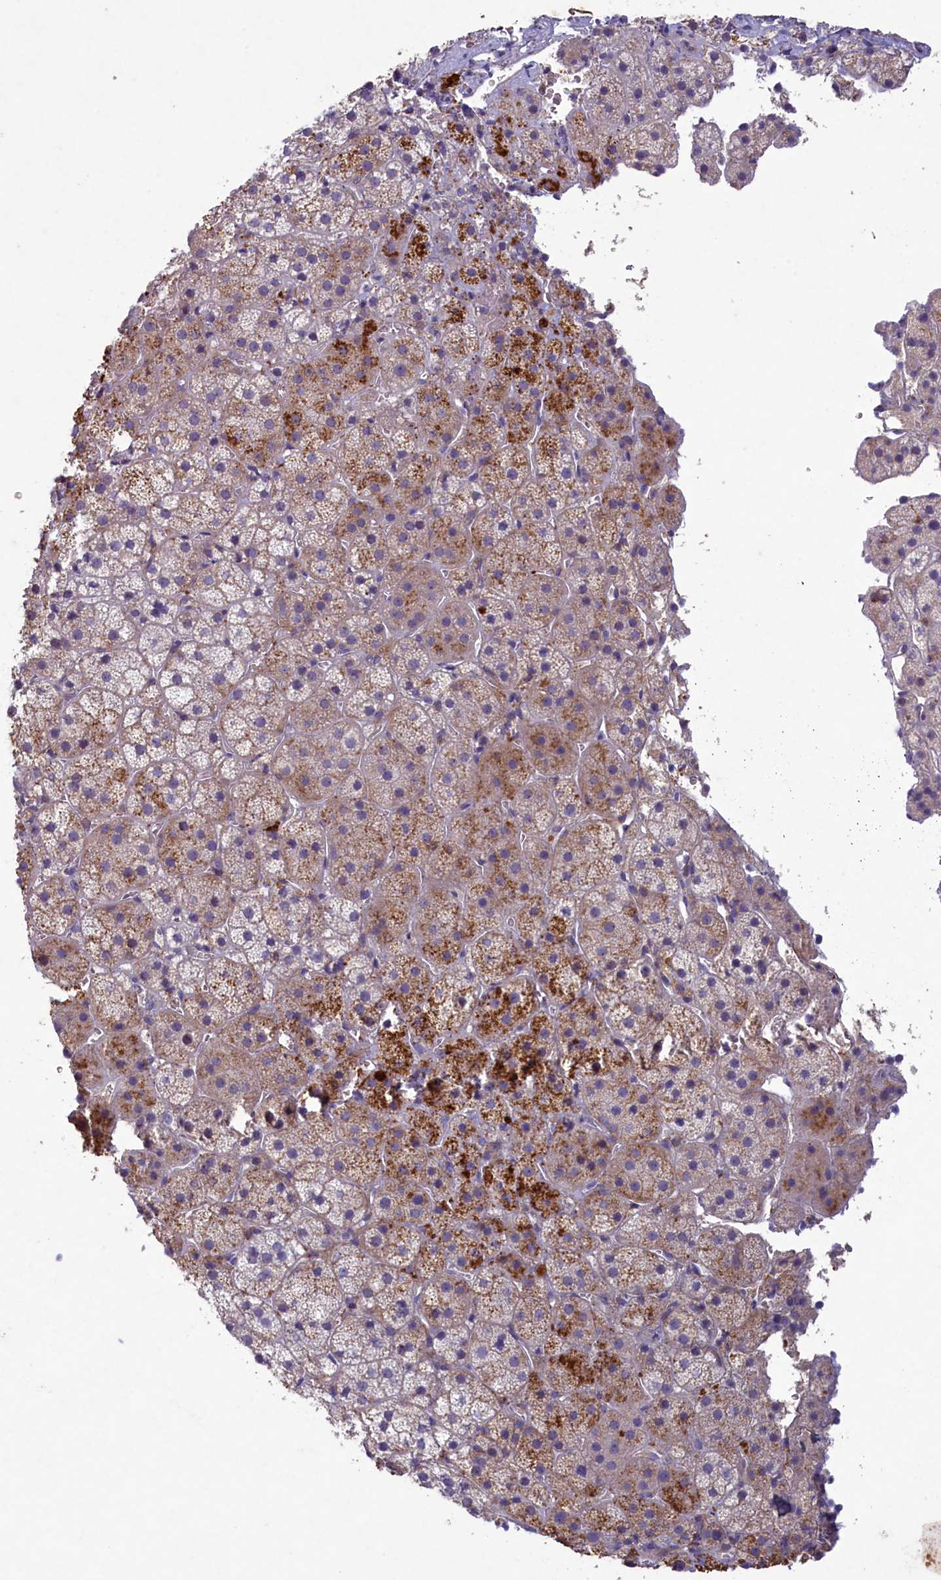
{"staining": {"intensity": "moderate", "quantity": "25%-75%", "location": "cytoplasmic/membranous"}, "tissue": "adrenal gland", "cell_type": "Glandular cells", "image_type": "normal", "snomed": [{"axis": "morphology", "description": "Normal tissue, NOS"}, {"axis": "topography", "description": "Adrenal gland"}], "caption": "A photomicrograph showing moderate cytoplasmic/membranous expression in approximately 25%-75% of glandular cells in normal adrenal gland, as visualized by brown immunohistochemical staining.", "gene": "PLEKHG6", "patient": {"sex": "female", "age": 44}}